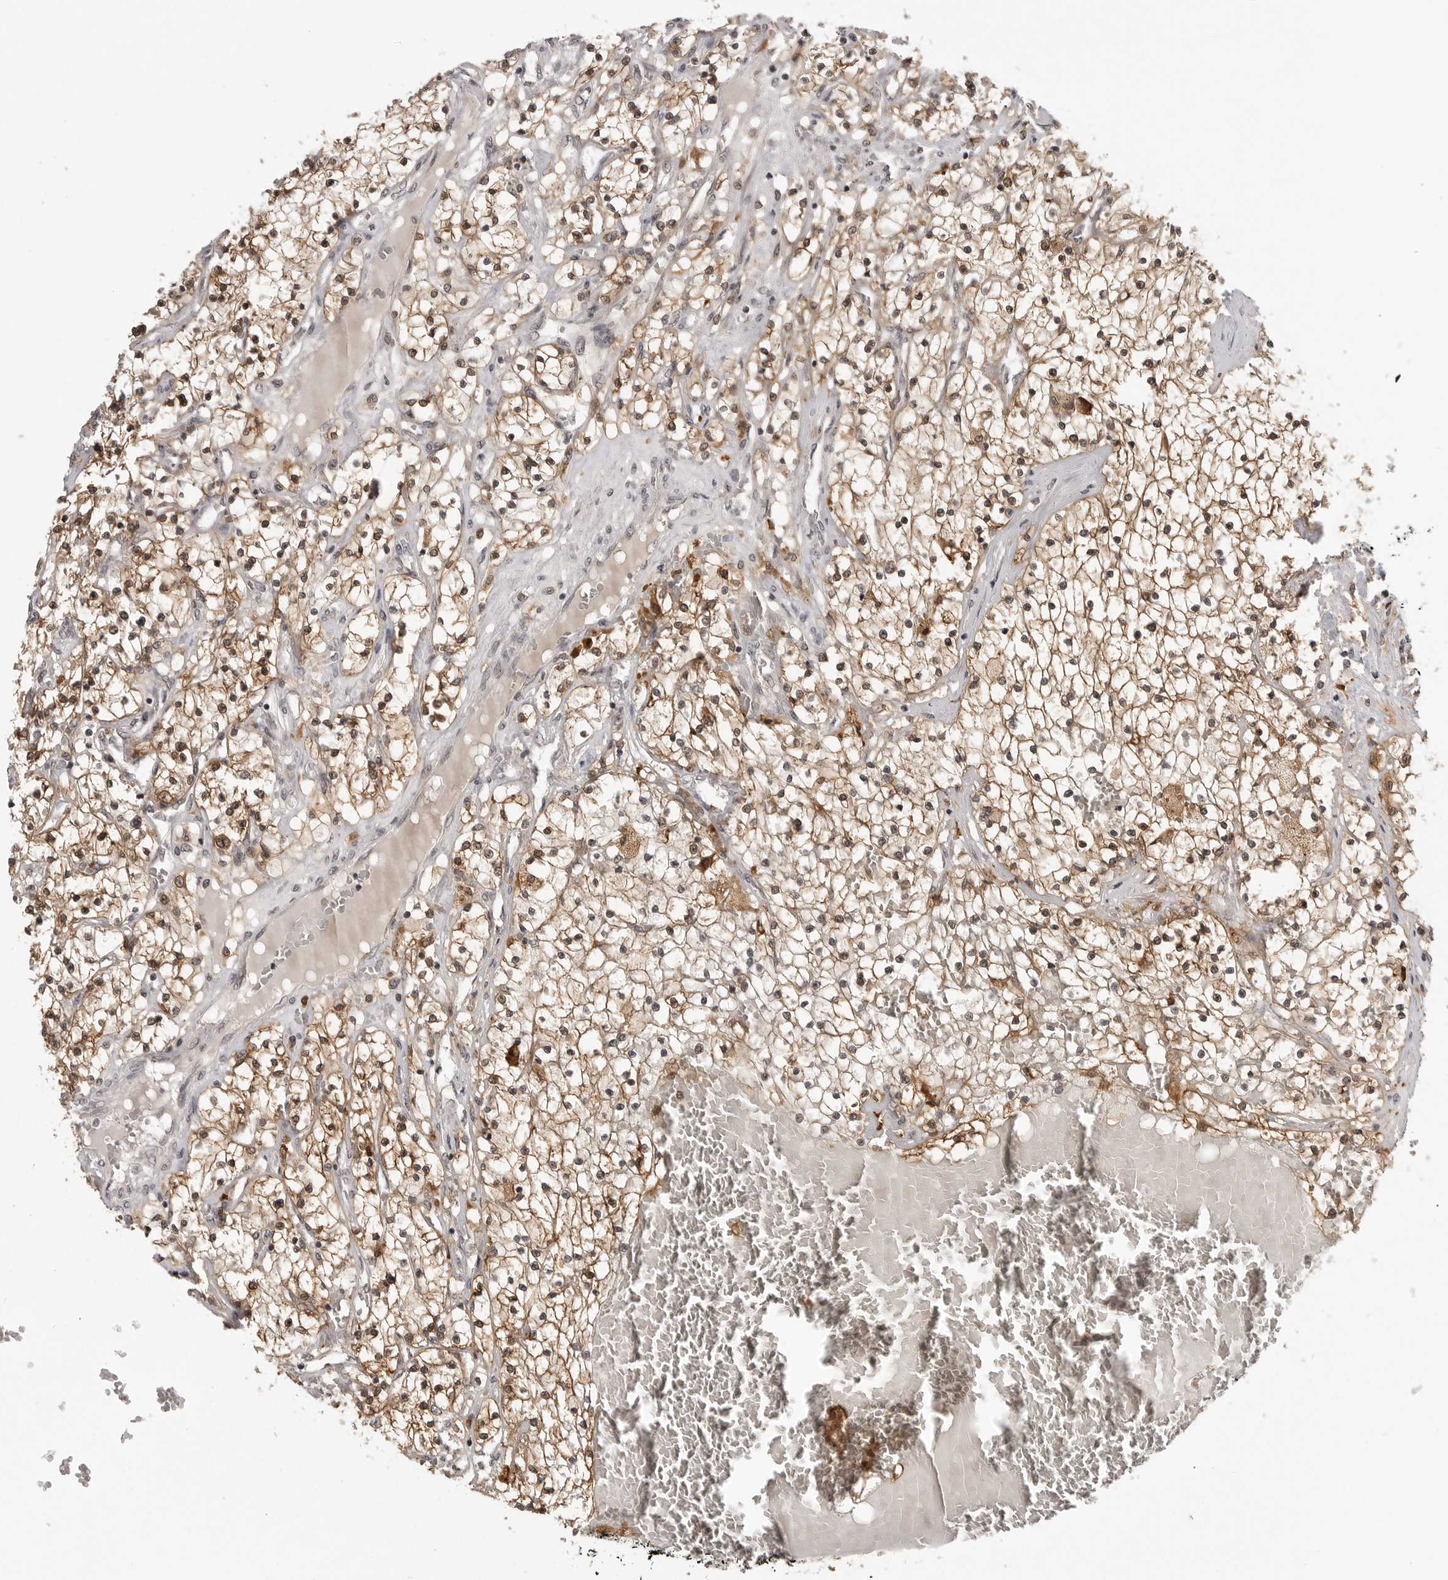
{"staining": {"intensity": "moderate", "quantity": ">75%", "location": "cytoplasmic/membranous,nuclear"}, "tissue": "renal cancer", "cell_type": "Tumor cells", "image_type": "cancer", "snomed": [{"axis": "morphology", "description": "Normal tissue, NOS"}, {"axis": "morphology", "description": "Adenocarcinoma, NOS"}, {"axis": "topography", "description": "Kidney"}], "caption": "Renal cancer stained with DAB (3,3'-diaminobenzidine) IHC reveals medium levels of moderate cytoplasmic/membranous and nuclear positivity in approximately >75% of tumor cells.", "gene": "PEG3", "patient": {"sex": "male", "age": 68}}